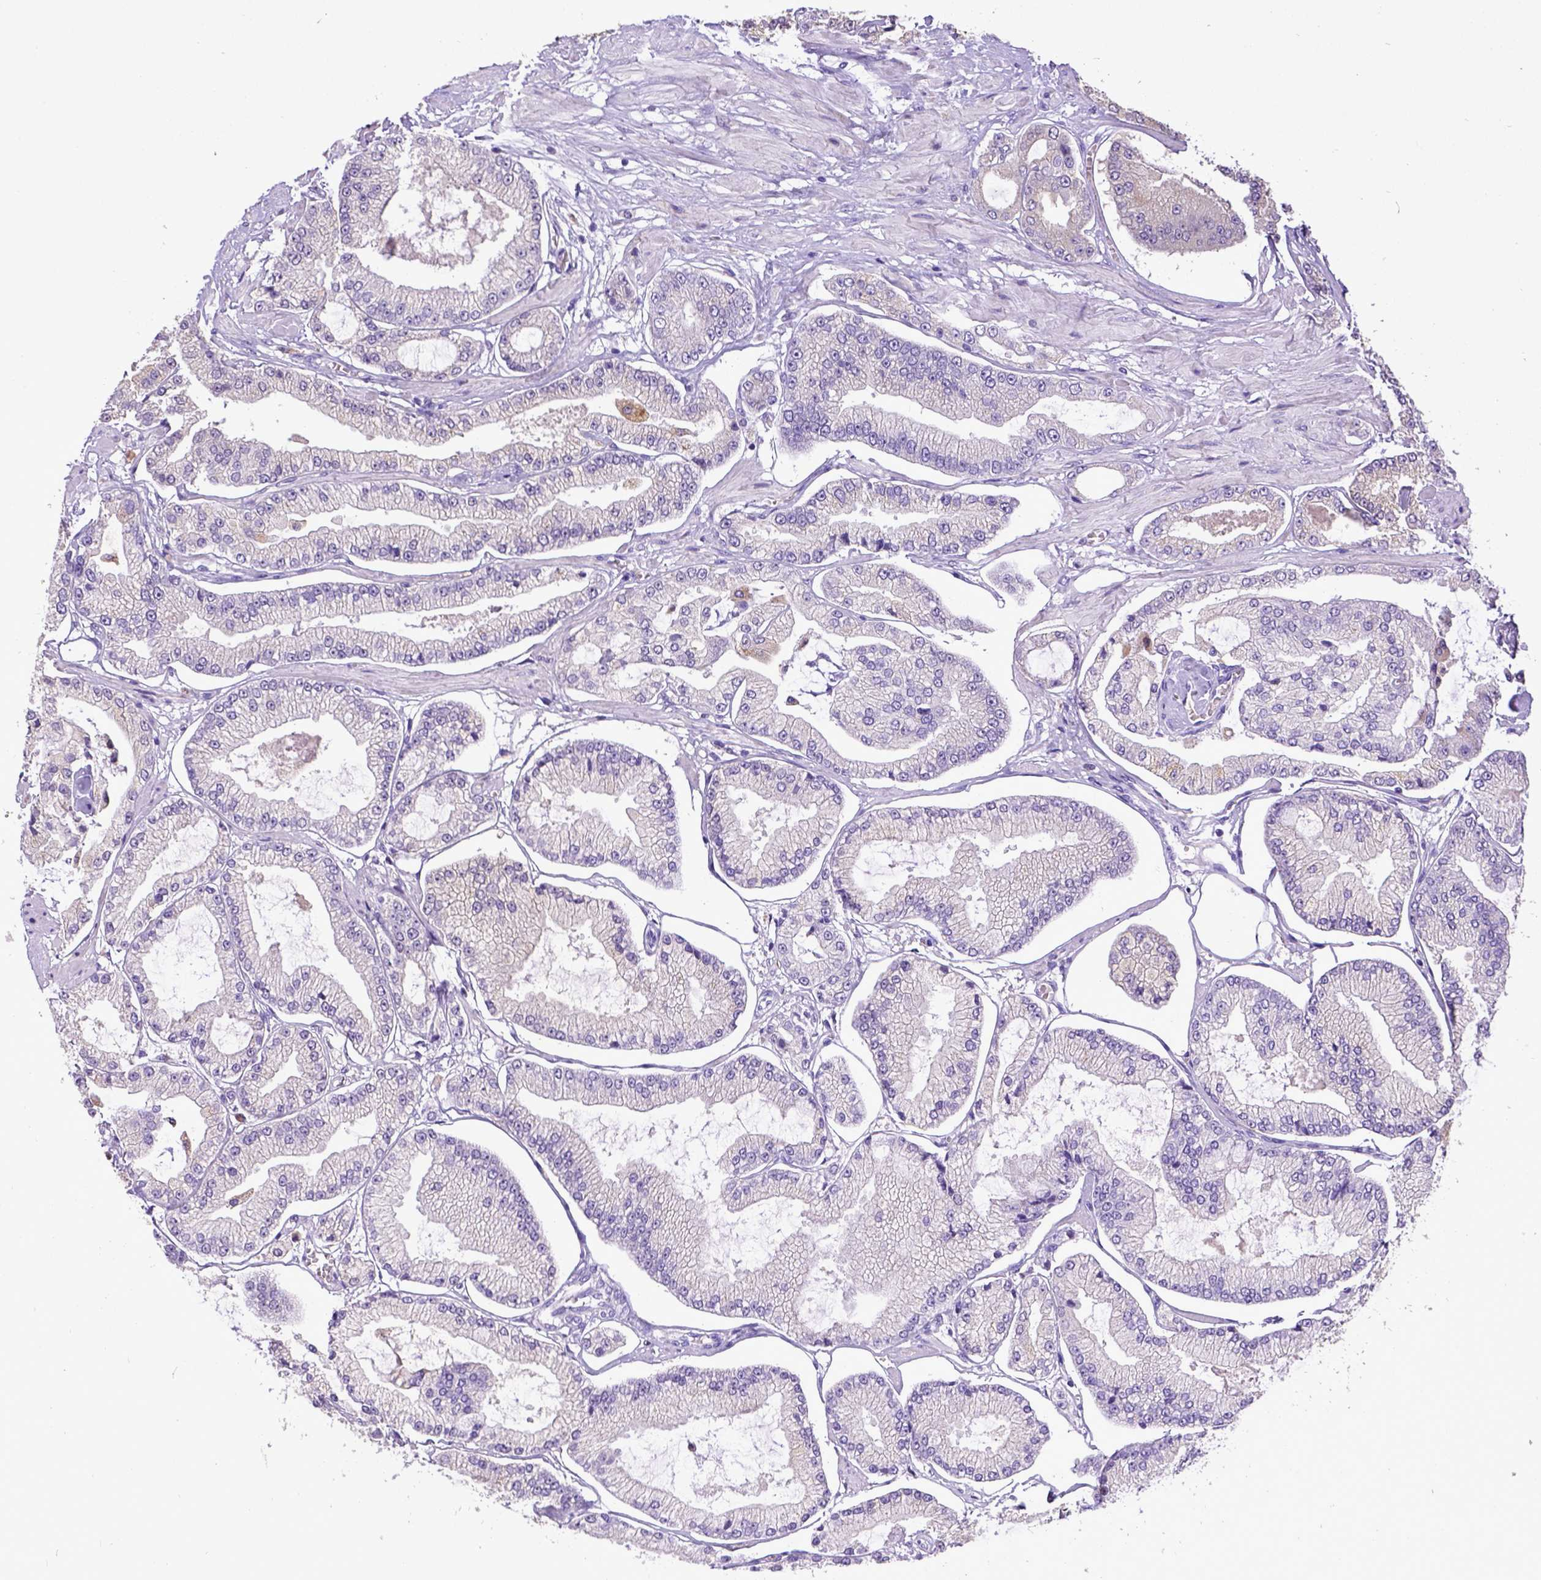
{"staining": {"intensity": "weak", "quantity": "<25%", "location": "cytoplasmic/membranous"}, "tissue": "prostate cancer", "cell_type": "Tumor cells", "image_type": "cancer", "snomed": [{"axis": "morphology", "description": "Adenocarcinoma, Low grade"}, {"axis": "topography", "description": "Prostate"}], "caption": "The immunohistochemistry (IHC) image has no significant expression in tumor cells of prostate cancer (adenocarcinoma (low-grade)) tissue. (DAB (3,3'-diaminobenzidine) immunohistochemistry, high magnification).", "gene": "SPEF1", "patient": {"sex": "male", "age": 55}}